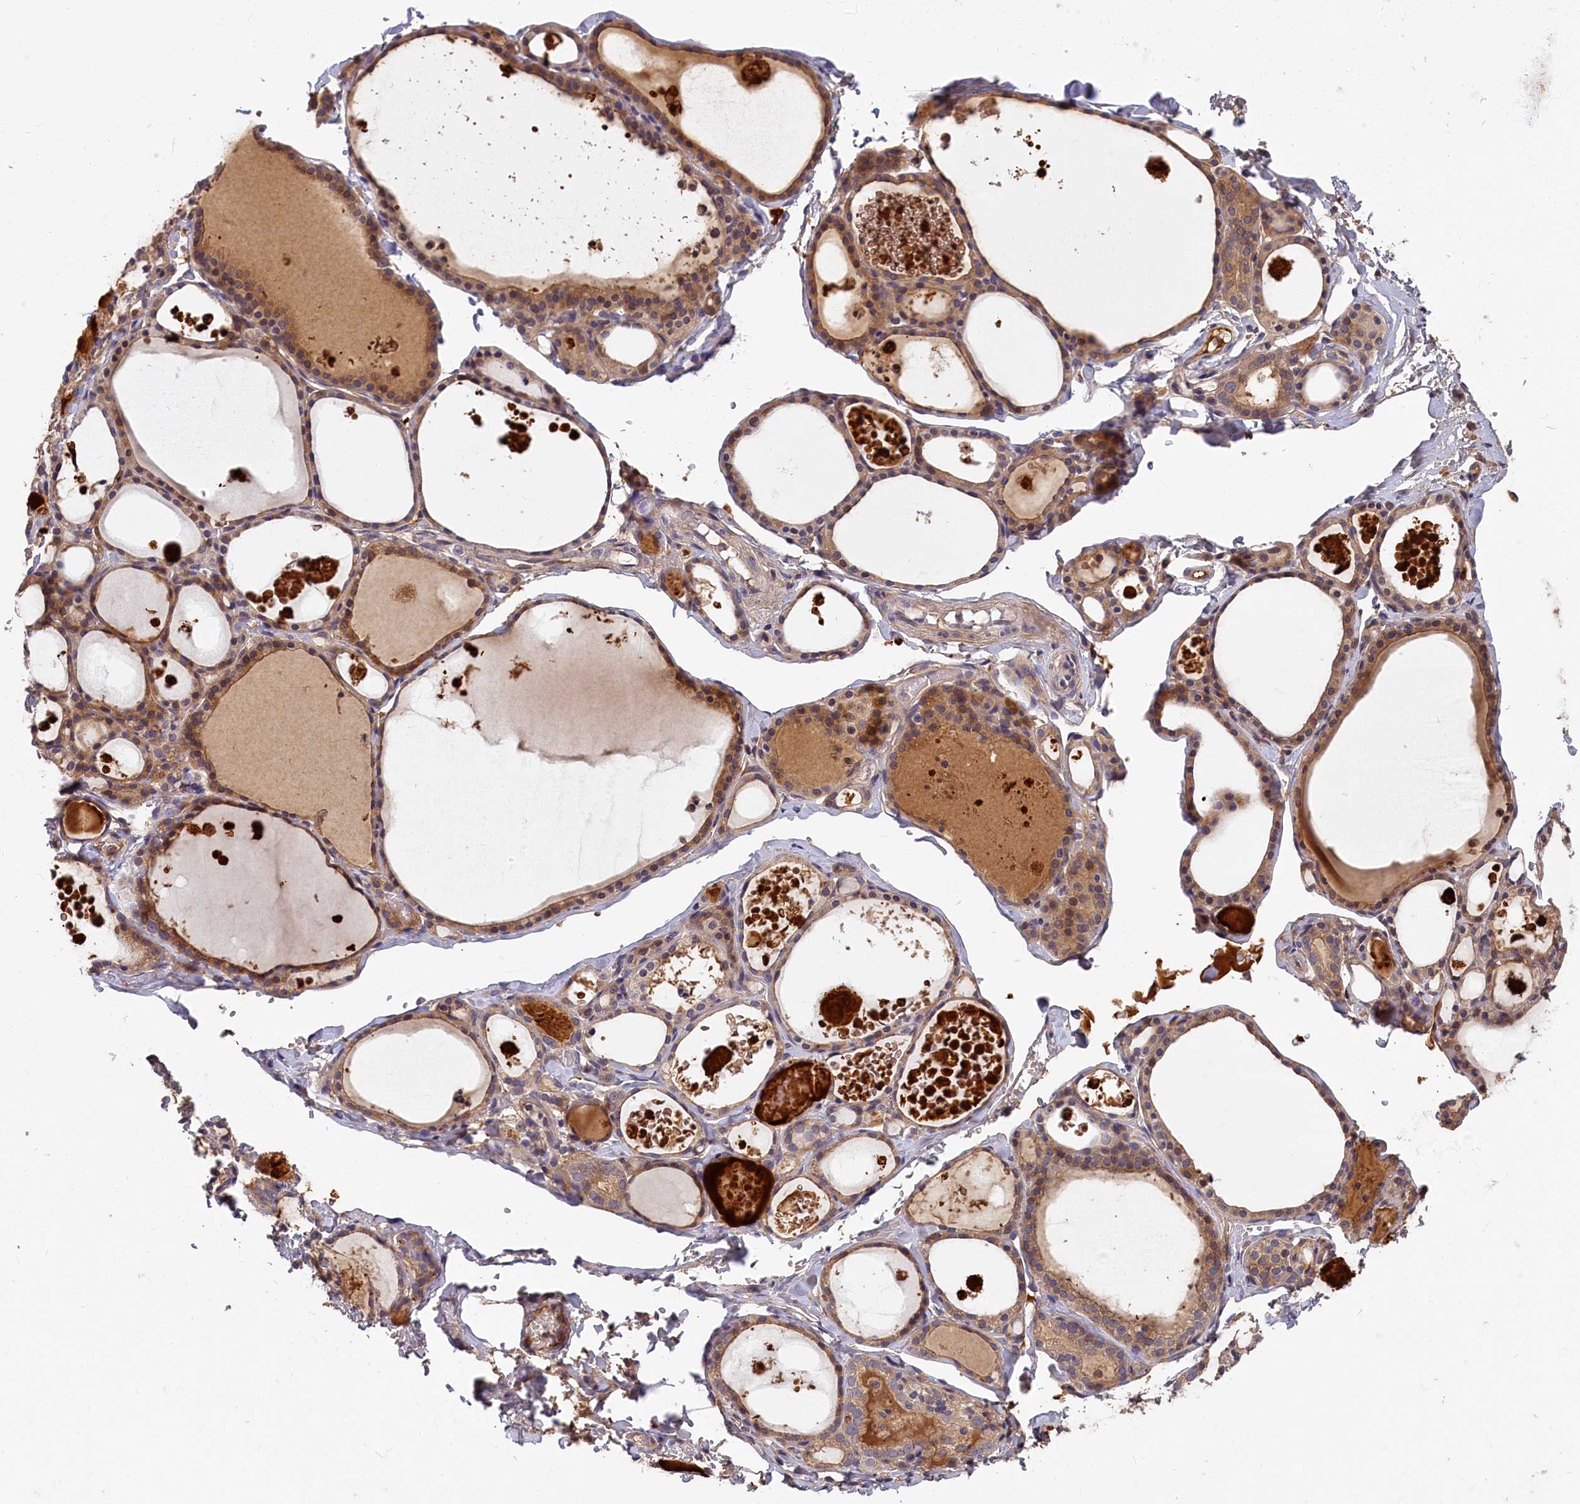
{"staining": {"intensity": "moderate", "quantity": ">75%", "location": "cytoplasmic/membranous"}, "tissue": "thyroid gland", "cell_type": "Glandular cells", "image_type": "normal", "snomed": [{"axis": "morphology", "description": "Normal tissue, NOS"}, {"axis": "topography", "description": "Thyroid gland"}], "caption": "There is medium levels of moderate cytoplasmic/membranous expression in glandular cells of normal thyroid gland, as demonstrated by immunohistochemical staining (brown color).", "gene": "ITIH1", "patient": {"sex": "male", "age": 56}}